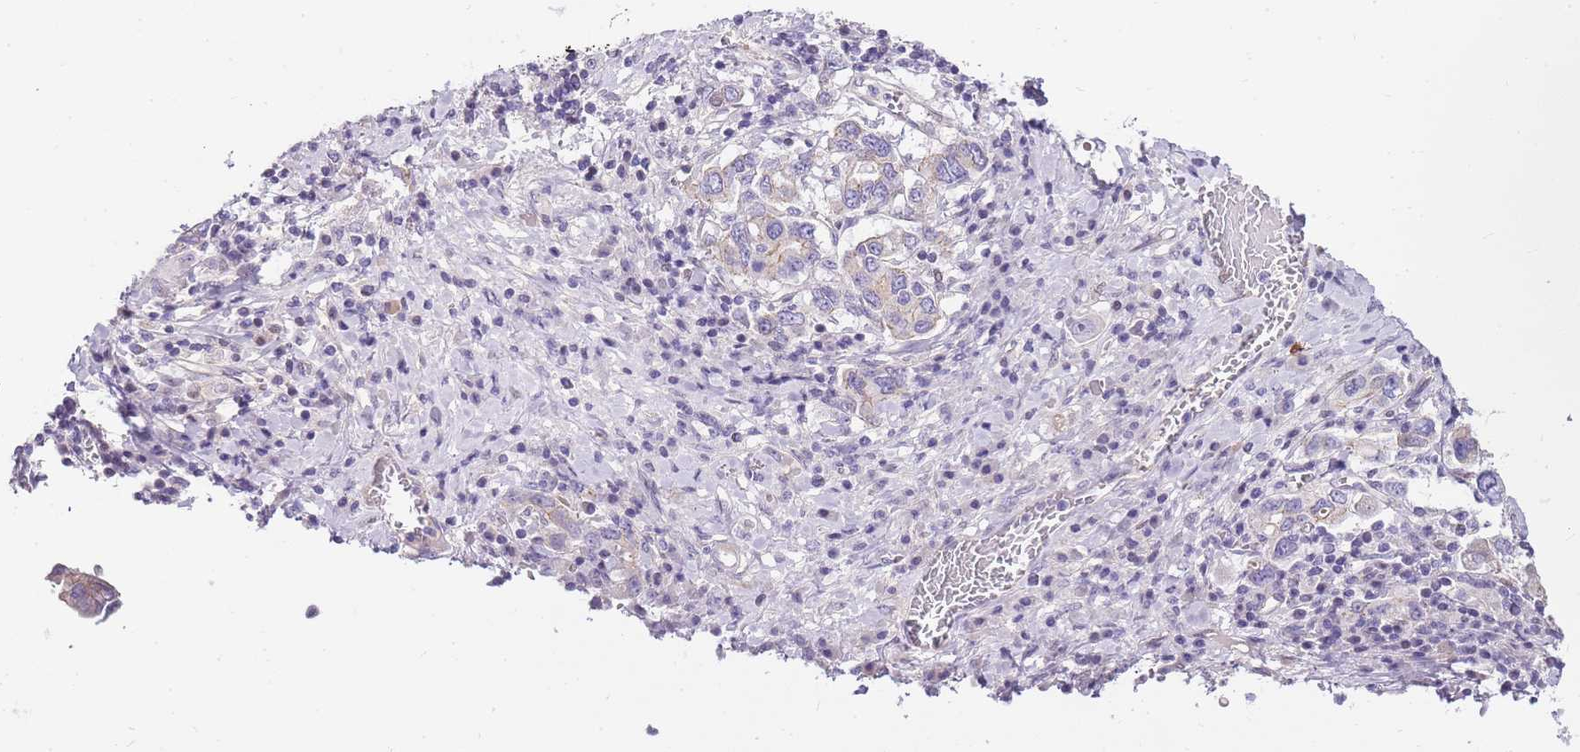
{"staining": {"intensity": "negative", "quantity": "none", "location": "none"}, "tissue": "stomach cancer", "cell_type": "Tumor cells", "image_type": "cancer", "snomed": [{"axis": "morphology", "description": "Adenocarcinoma, NOS"}, {"axis": "topography", "description": "Stomach, upper"}, {"axis": "topography", "description": "Stomach"}], "caption": "Micrograph shows no significant protein staining in tumor cells of stomach cancer.", "gene": "CLBA1", "patient": {"sex": "male", "age": 62}}